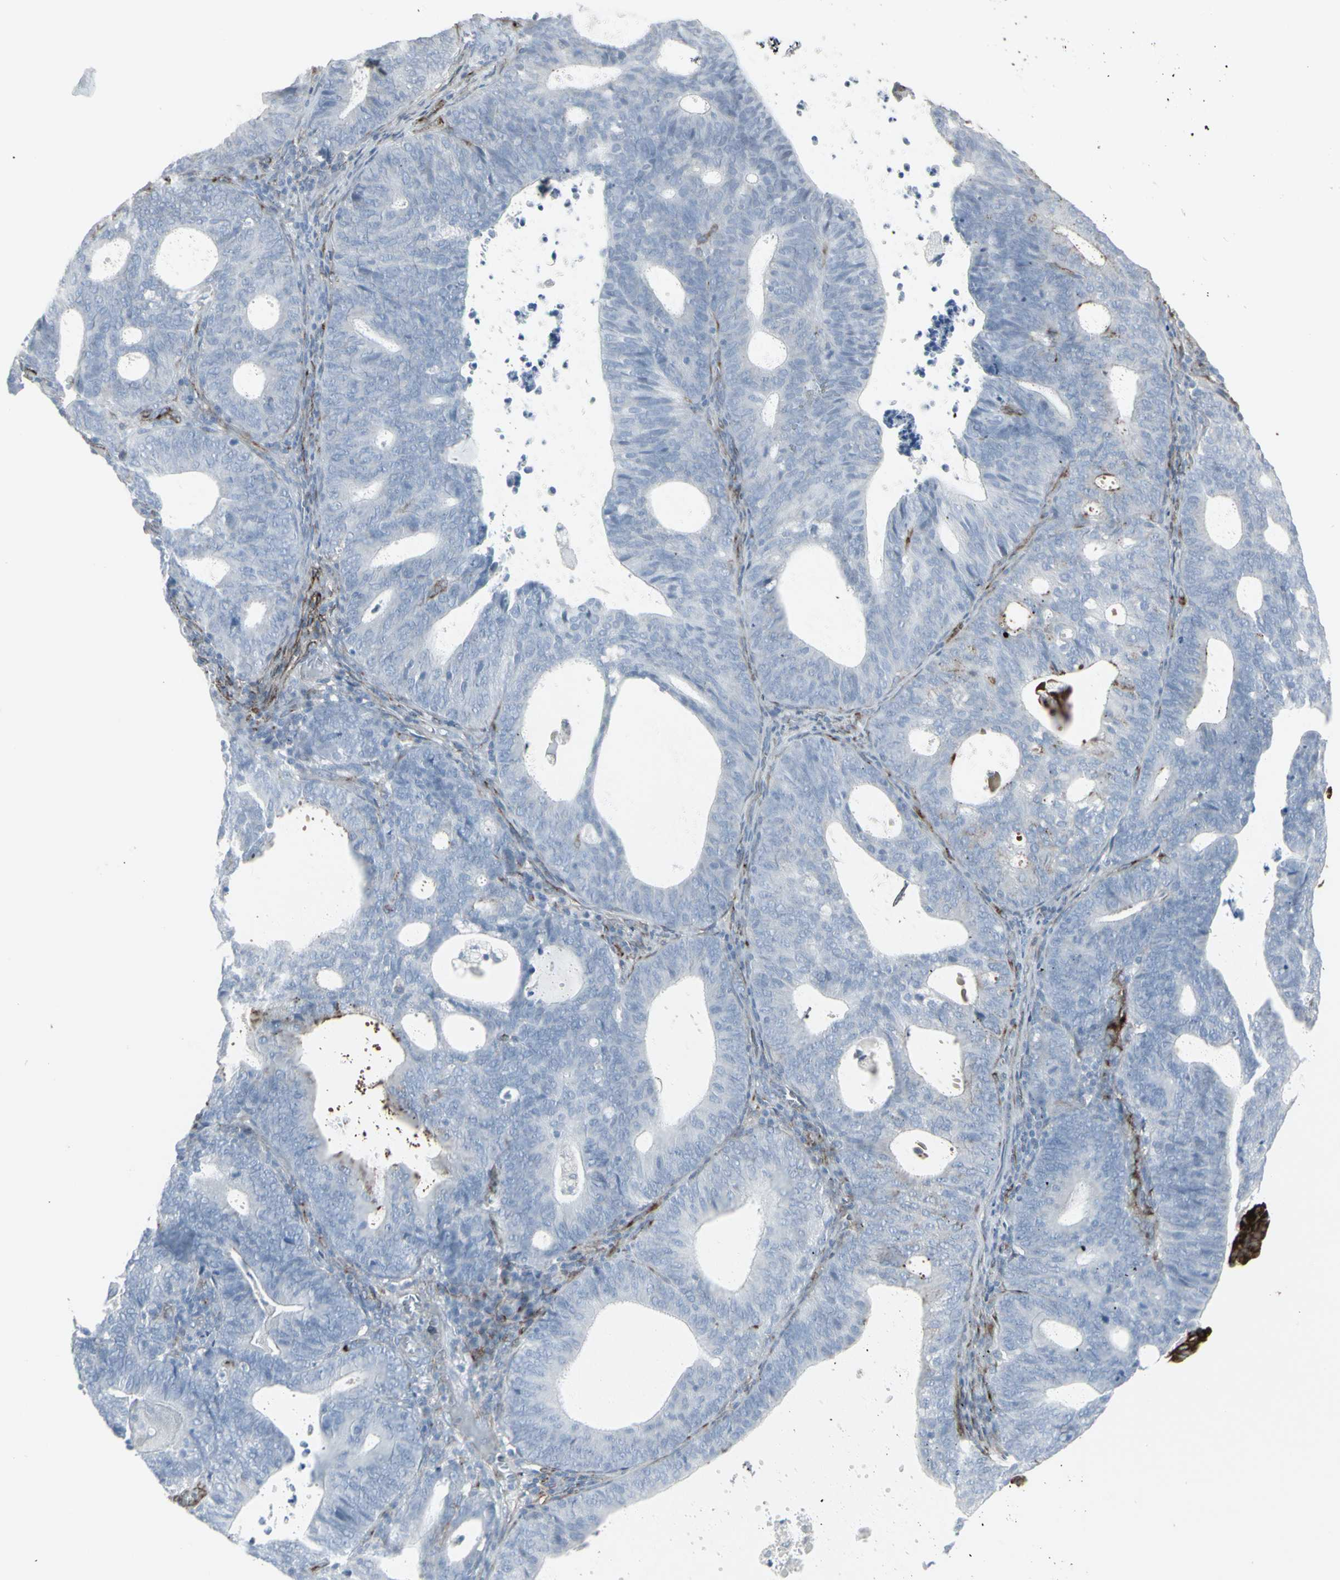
{"staining": {"intensity": "negative", "quantity": "none", "location": "none"}, "tissue": "endometrial cancer", "cell_type": "Tumor cells", "image_type": "cancer", "snomed": [{"axis": "morphology", "description": "Adenocarcinoma, NOS"}, {"axis": "topography", "description": "Uterus"}], "caption": "An image of endometrial cancer (adenocarcinoma) stained for a protein displays no brown staining in tumor cells.", "gene": "GJA1", "patient": {"sex": "female", "age": 83}}